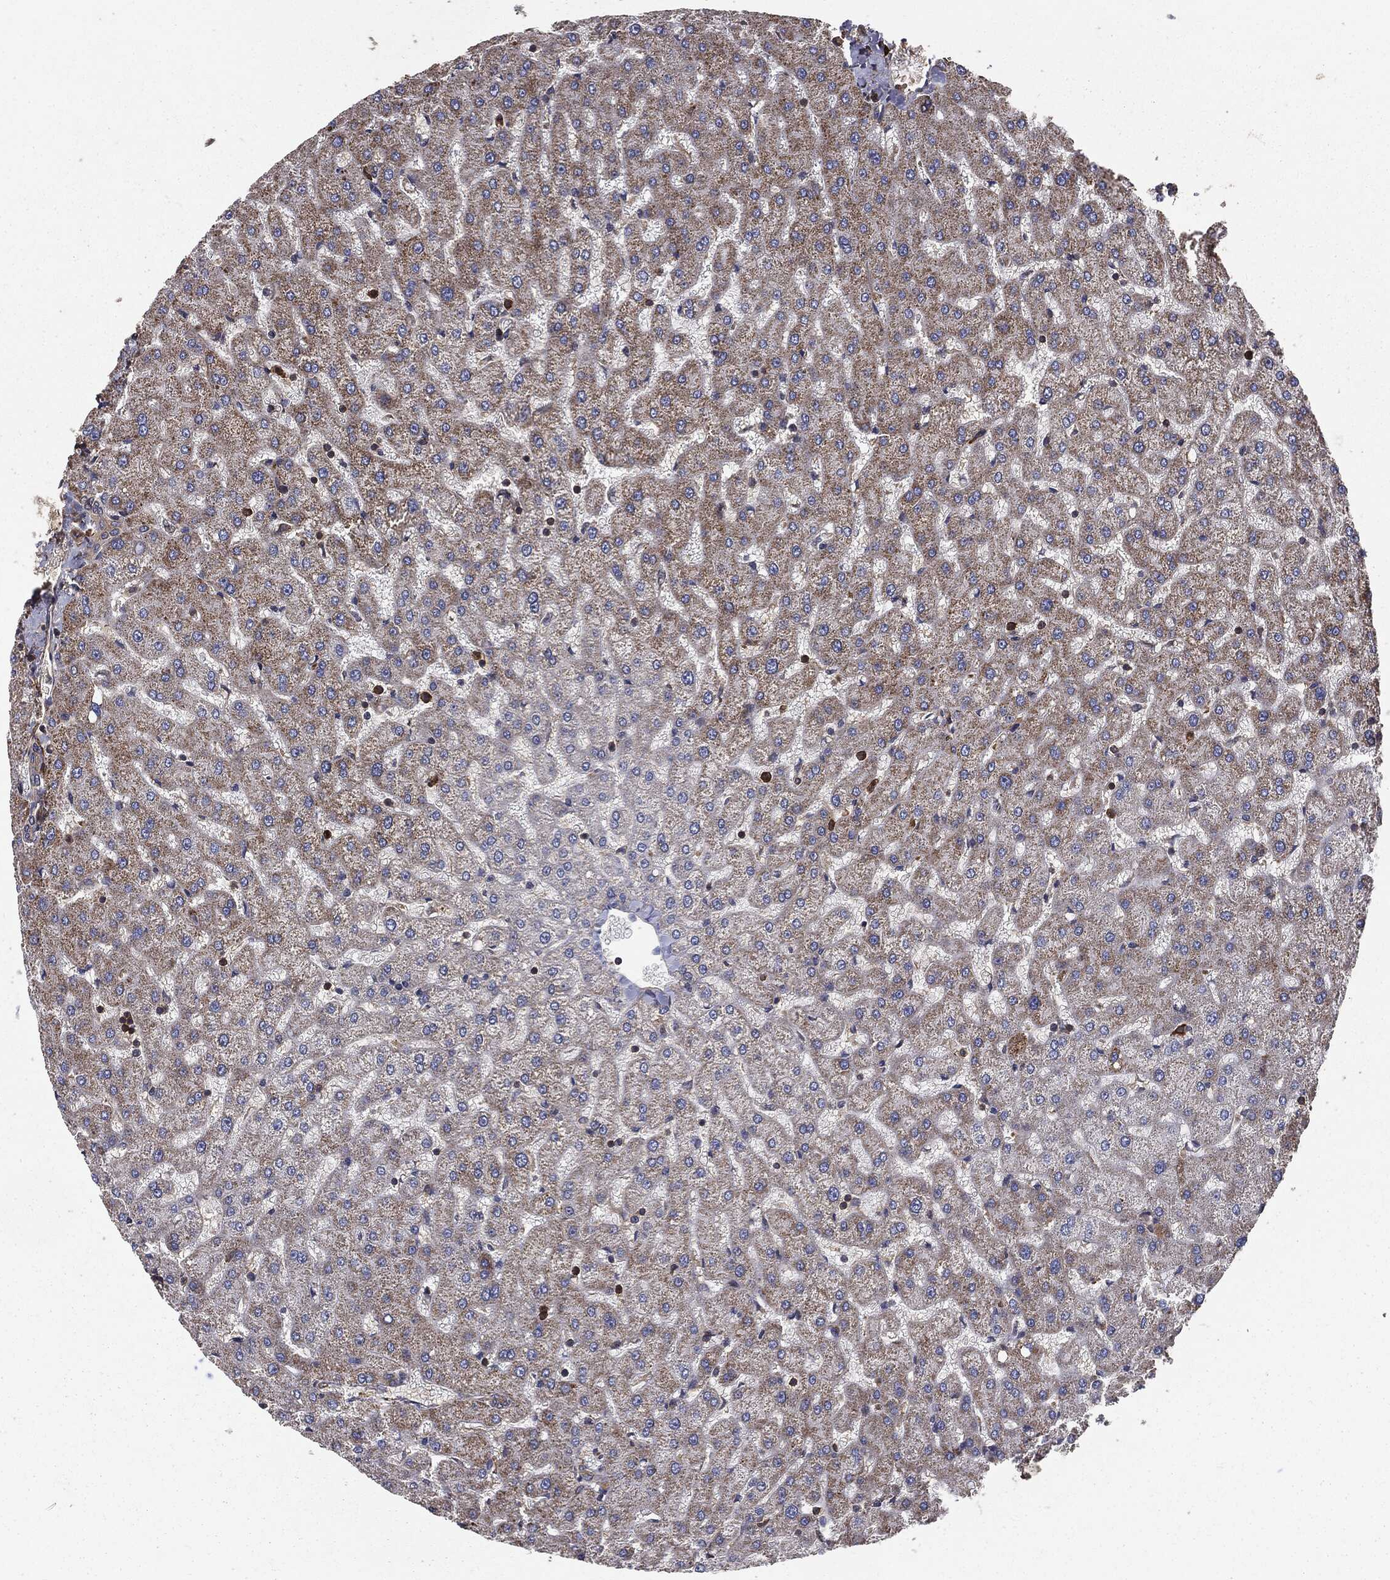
{"staining": {"intensity": "moderate", "quantity": ">75%", "location": "cytoplasmic/membranous"}, "tissue": "liver", "cell_type": "Cholangiocytes", "image_type": "normal", "snomed": [{"axis": "morphology", "description": "Normal tissue, NOS"}, {"axis": "topography", "description": "Liver"}], "caption": "Protein staining exhibits moderate cytoplasmic/membranous staining in about >75% of cholangiocytes in unremarkable liver.", "gene": "GNB5", "patient": {"sex": "female", "age": 50}}